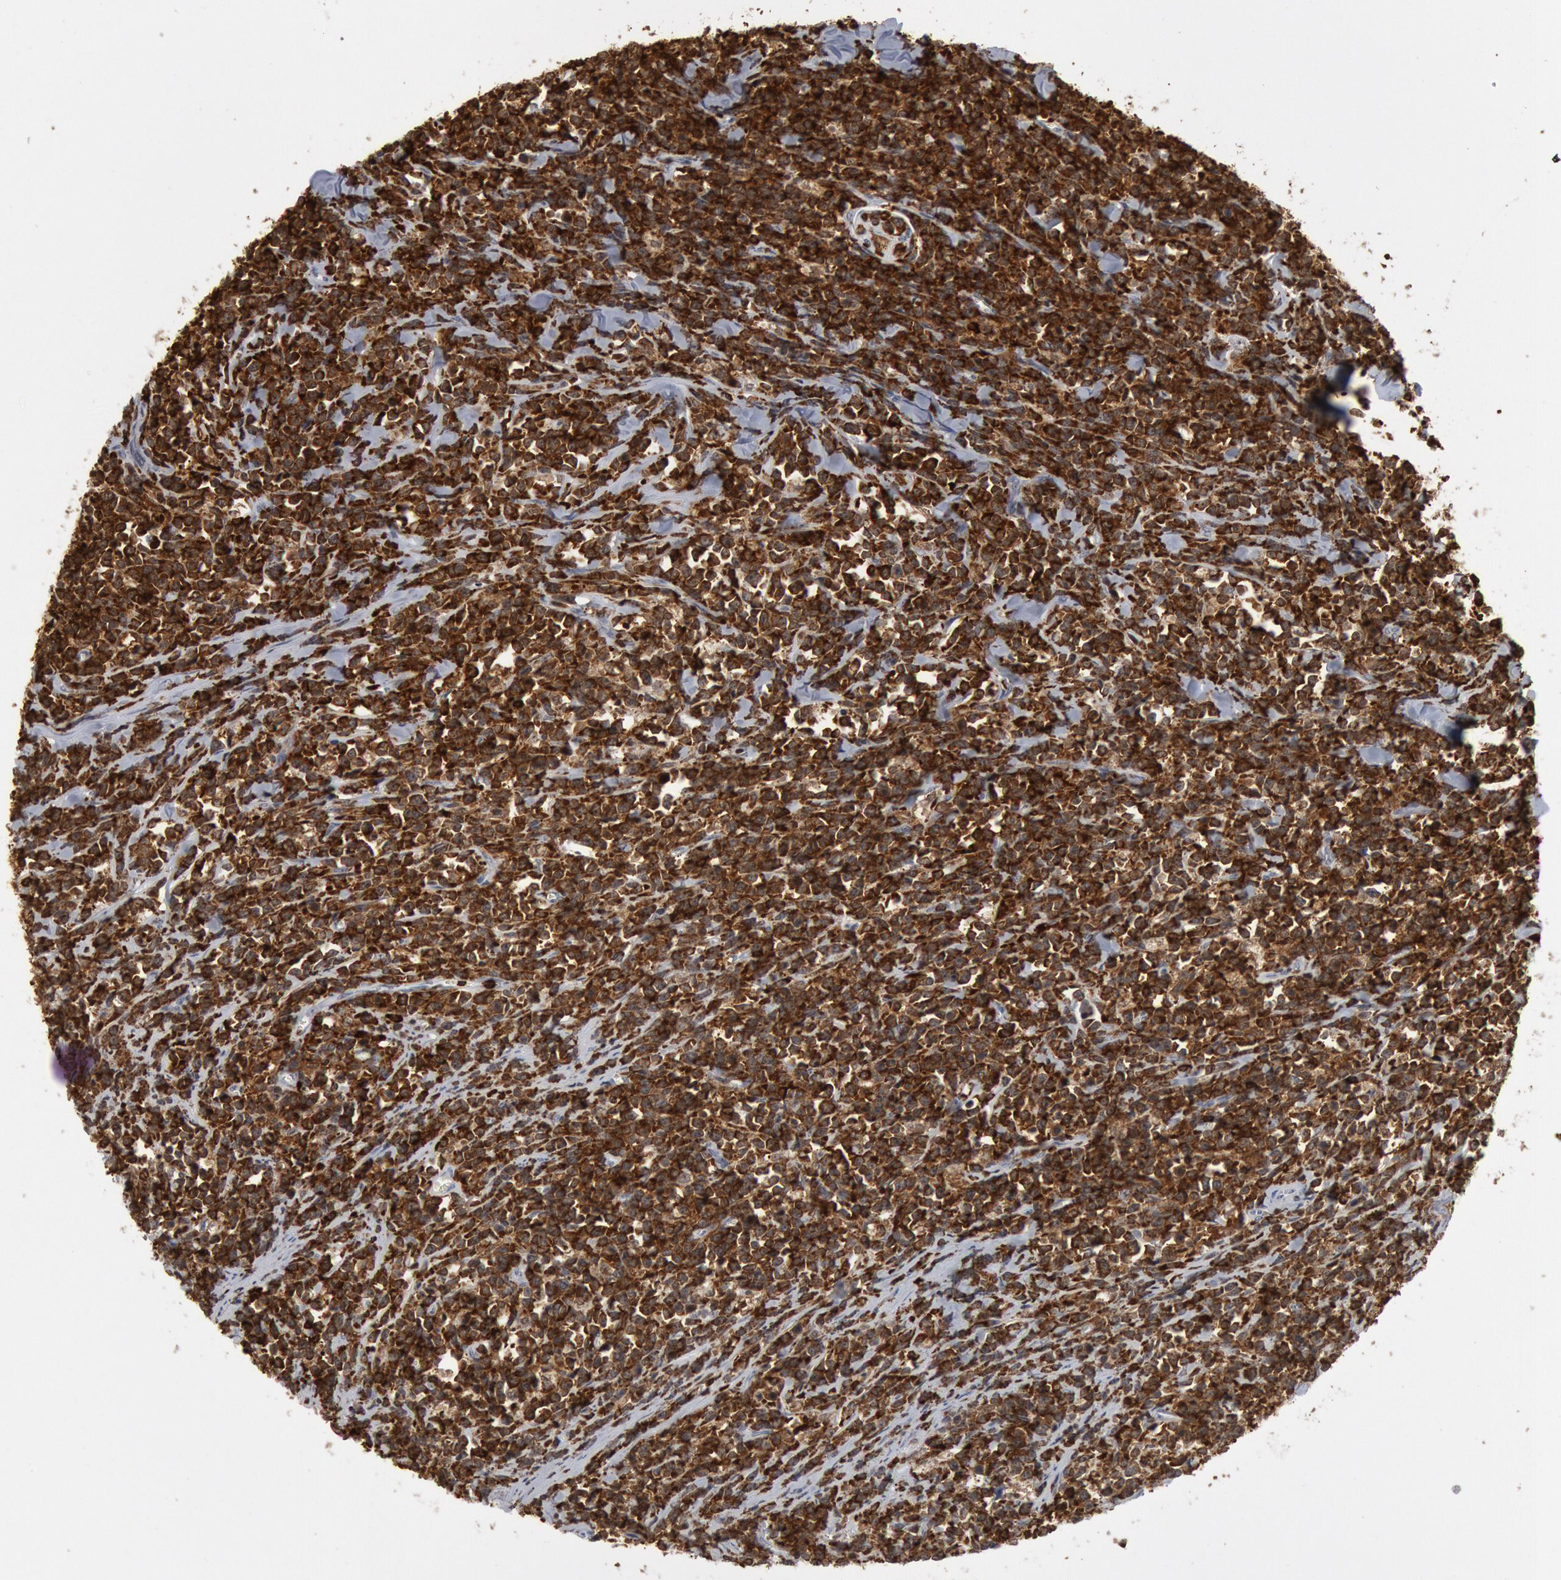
{"staining": {"intensity": "strong", "quantity": ">75%", "location": "cytoplasmic/membranous,nuclear"}, "tissue": "lymphoma", "cell_type": "Tumor cells", "image_type": "cancer", "snomed": [{"axis": "morphology", "description": "Malignant lymphoma, non-Hodgkin's type, High grade"}, {"axis": "topography", "description": "Small intestine"}, {"axis": "topography", "description": "Colon"}], "caption": "Immunohistochemistry (IHC) (DAB (3,3'-diaminobenzidine)) staining of high-grade malignant lymphoma, non-Hodgkin's type reveals strong cytoplasmic/membranous and nuclear protein expression in approximately >75% of tumor cells. (DAB (3,3'-diaminobenzidine) IHC with brightfield microscopy, high magnification).", "gene": "PTPN6", "patient": {"sex": "male", "age": 8}}